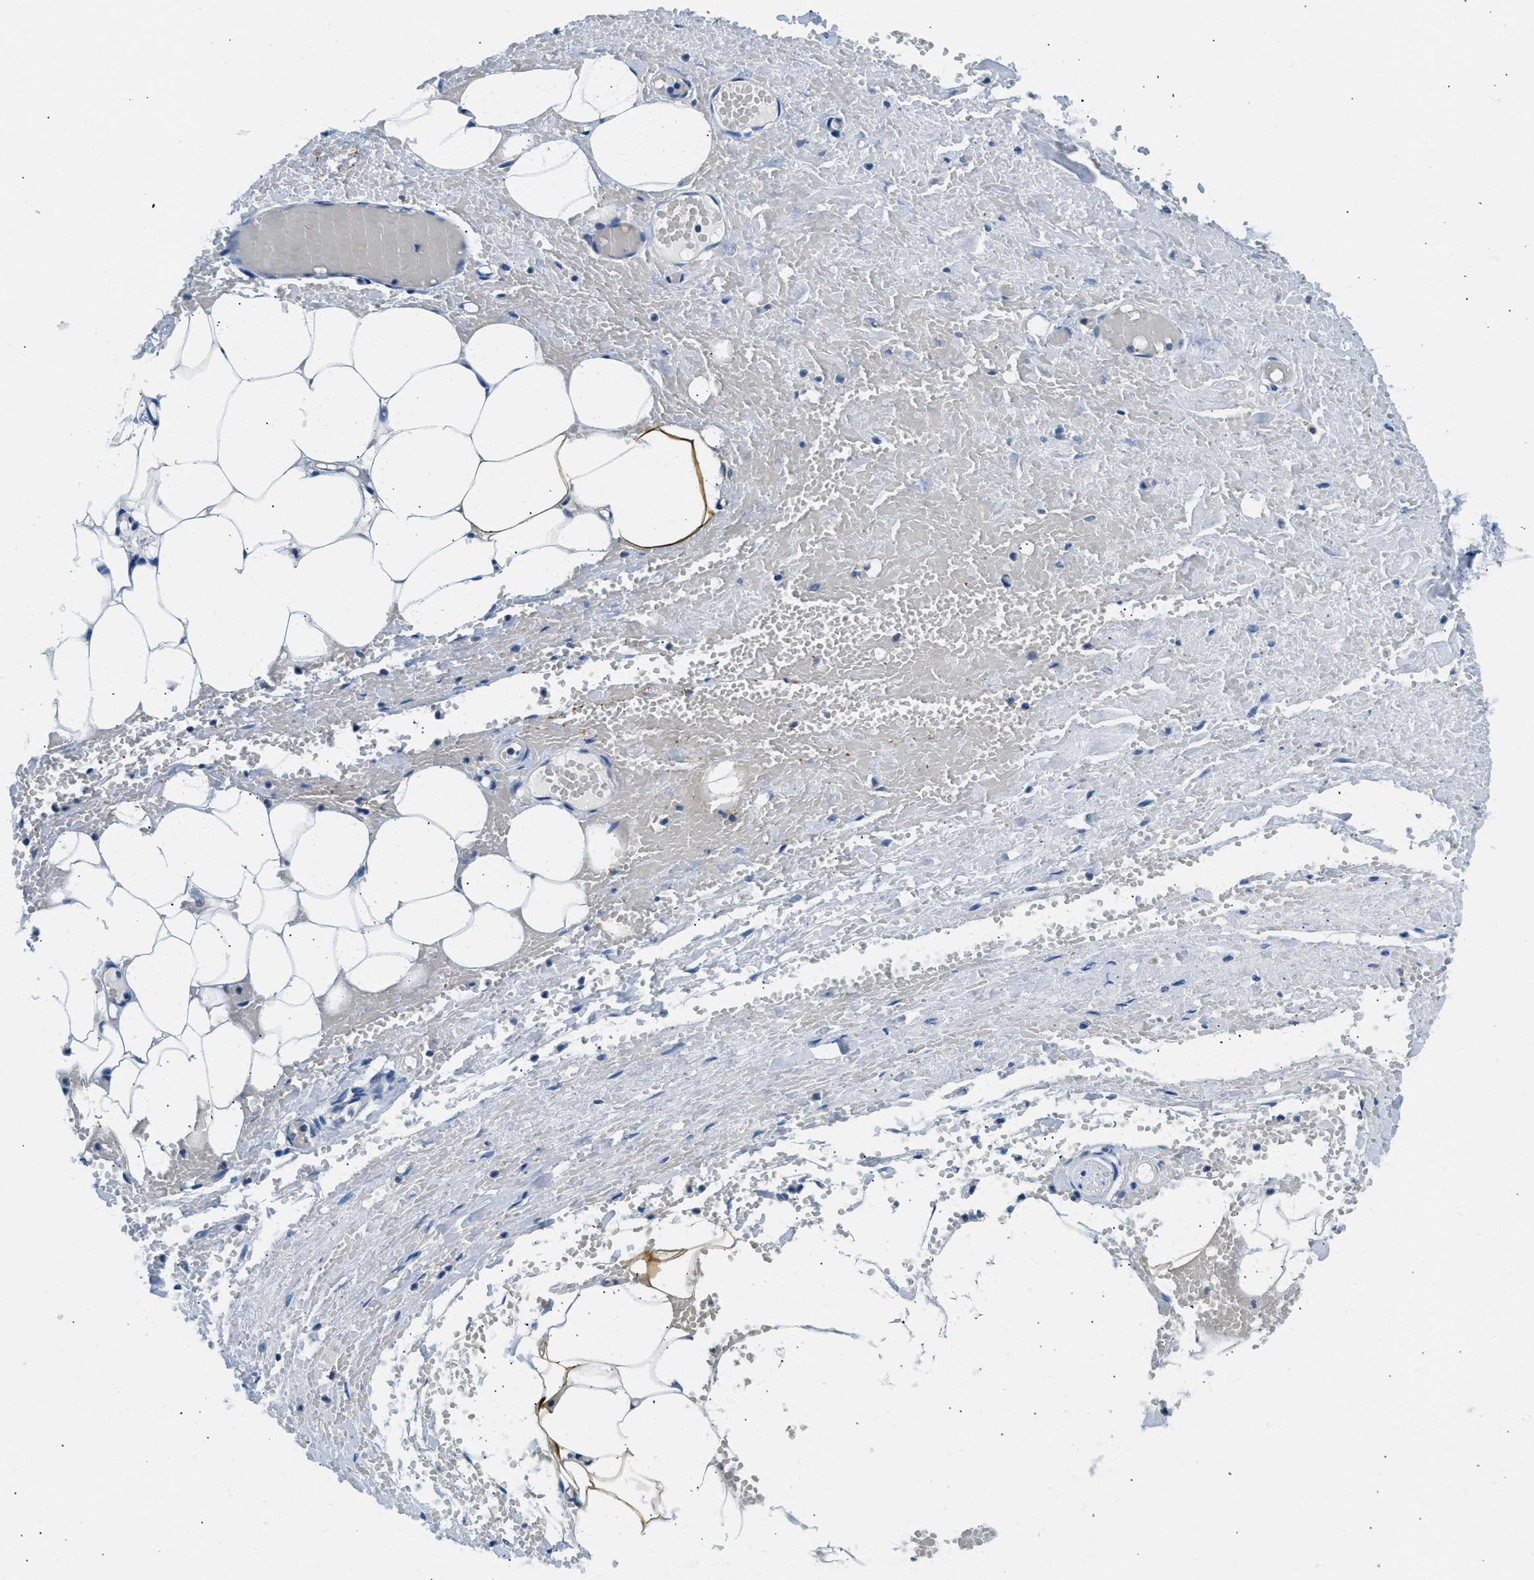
{"staining": {"intensity": "negative", "quantity": "none", "location": "none"}, "tissue": "adipose tissue", "cell_type": "Adipocytes", "image_type": "normal", "snomed": [{"axis": "morphology", "description": "Normal tissue, NOS"}, {"axis": "topography", "description": "Soft tissue"}, {"axis": "topography", "description": "Vascular tissue"}], "caption": "Immunohistochemical staining of unremarkable human adipose tissue reveals no significant staining in adipocytes. (DAB IHC visualized using brightfield microscopy, high magnification).", "gene": "CLDN18", "patient": {"sex": "female", "age": 35}}